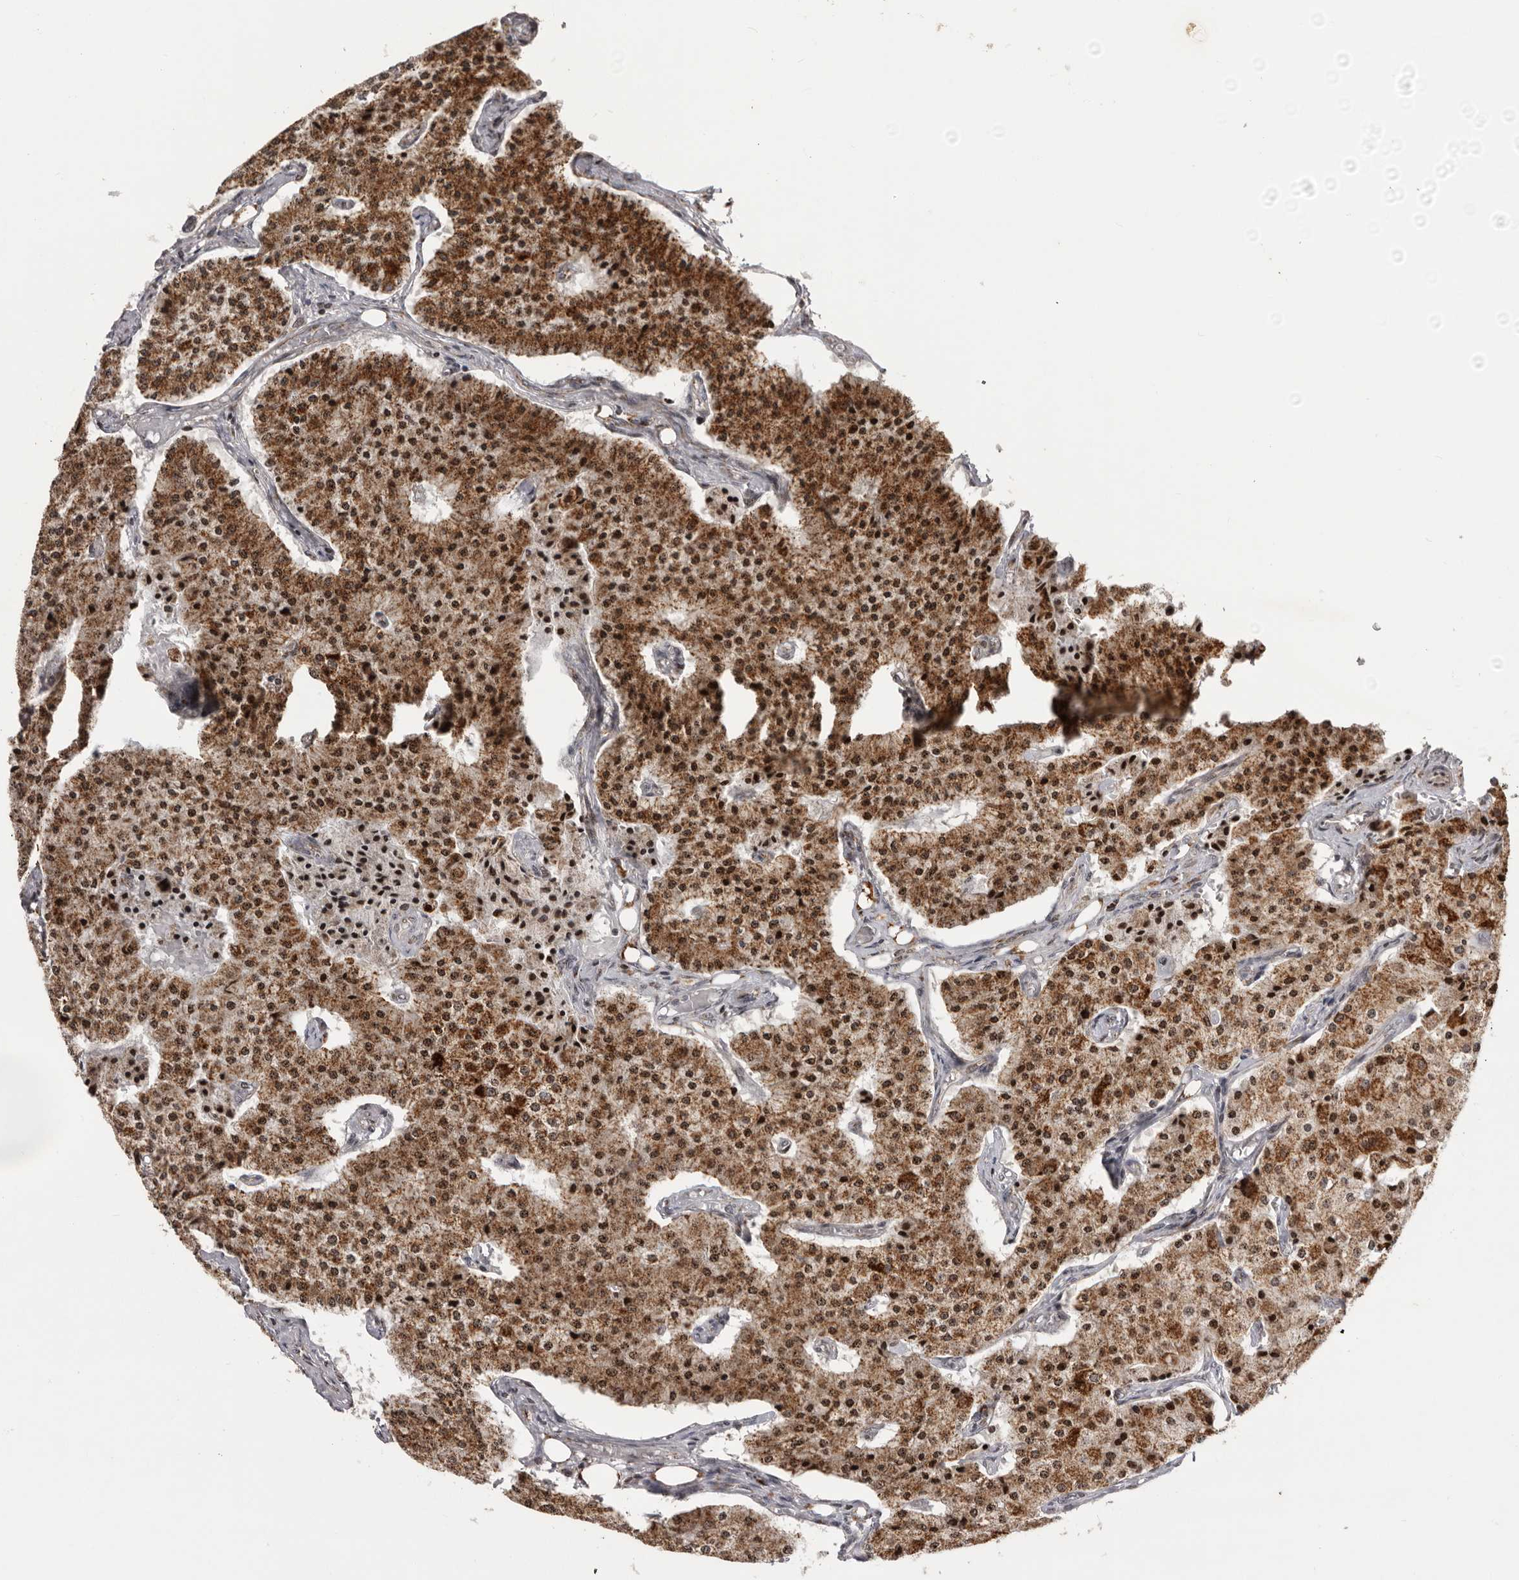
{"staining": {"intensity": "moderate", "quantity": ">75%", "location": "cytoplasmic/membranous,nuclear"}, "tissue": "carcinoid", "cell_type": "Tumor cells", "image_type": "cancer", "snomed": [{"axis": "morphology", "description": "Carcinoid, malignant, NOS"}, {"axis": "topography", "description": "Colon"}], "caption": "The photomicrograph demonstrates staining of carcinoid (malignant), revealing moderate cytoplasmic/membranous and nuclear protein staining (brown color) within tumor cells. The protein is shown in brown color, while the nuclei are stained blue.", "gene": "C17orf99", "patient": {"sex": "female", "age": 52}}